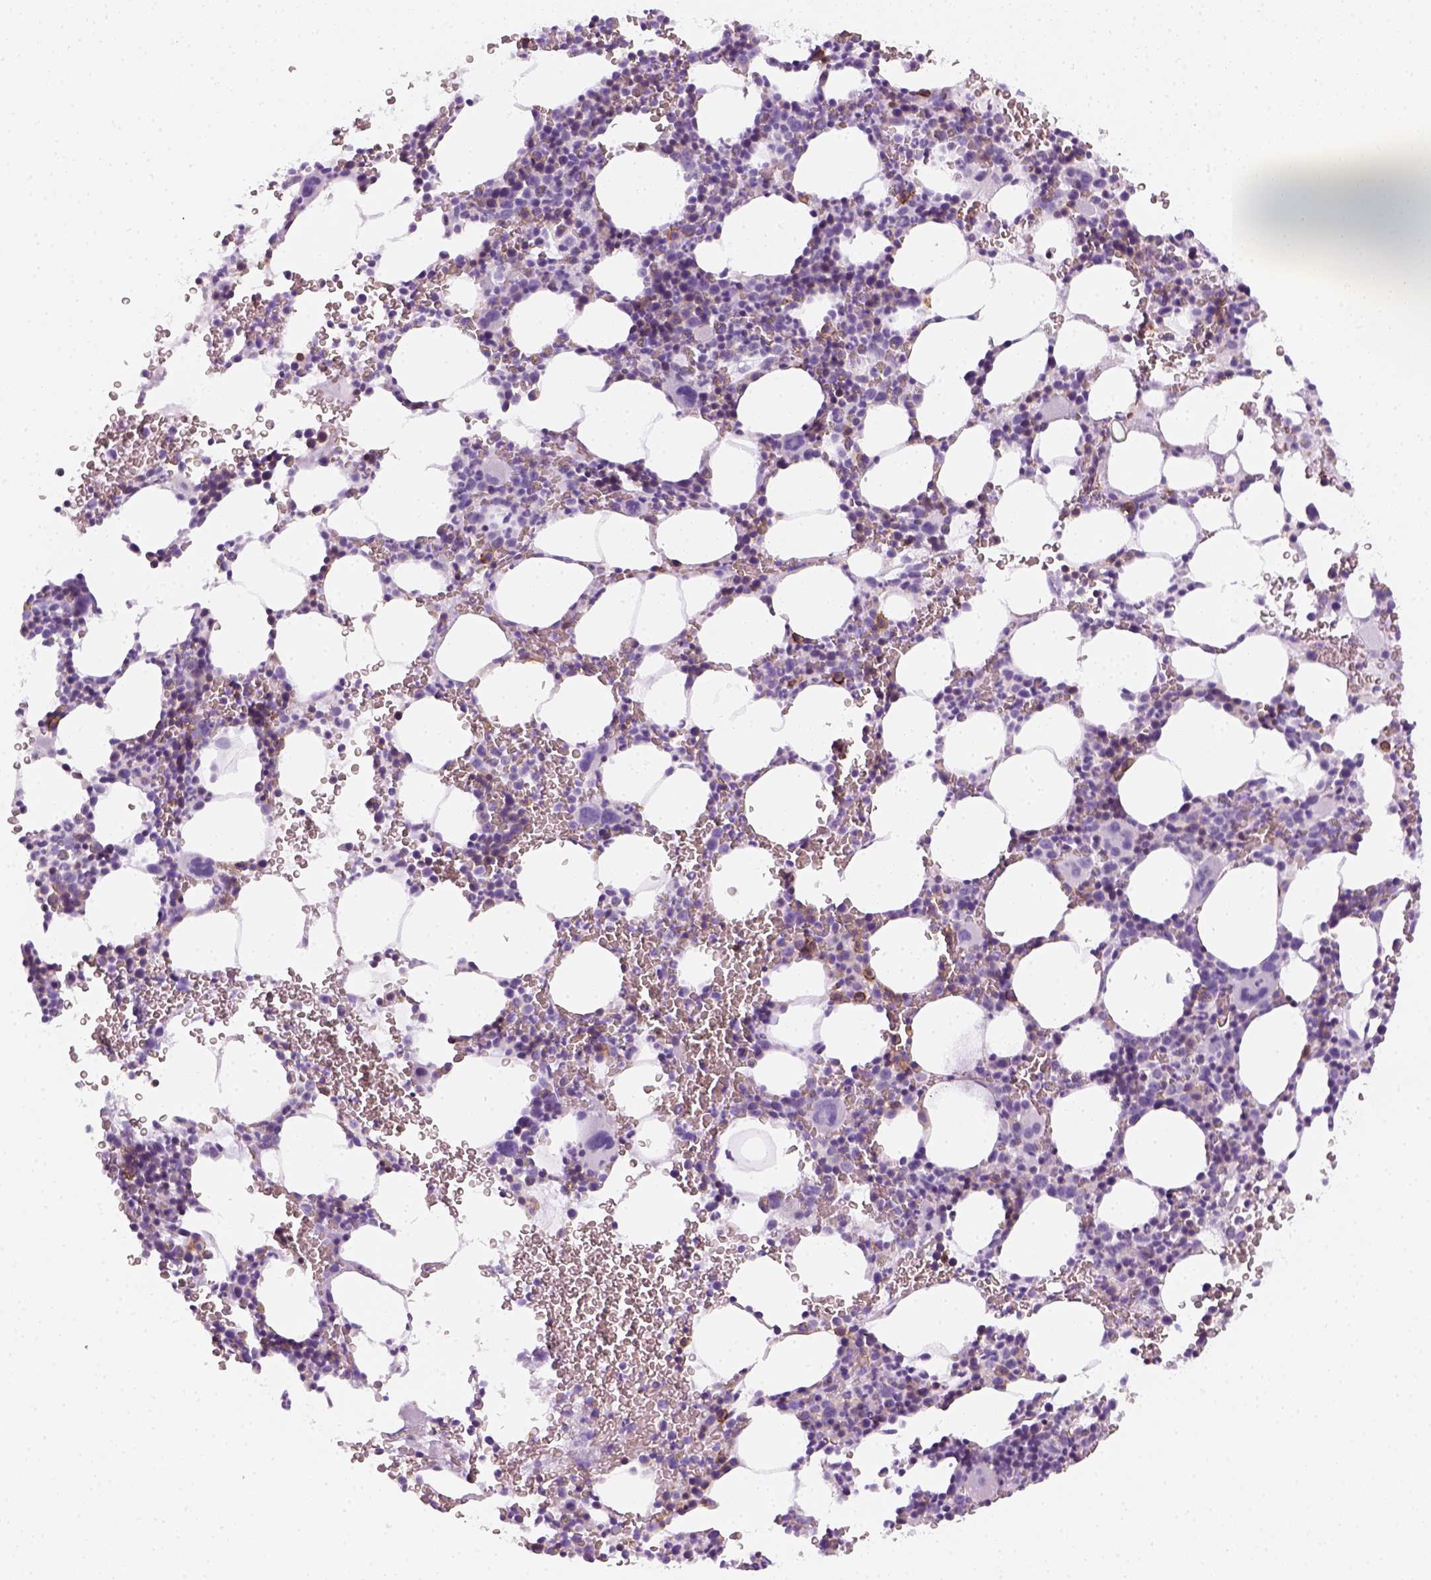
{"staining": {"intensity": "negative", "quantity": "none", "location": "none"}, "tissue": "bone marrow", "cell_type": "Hematopoietic cells", "image_type": "normal", "snomed": [{"axis": "morphology", "description": "Normal tissue, NOS"}, {"axis": "topography", "description": "Bone marrow"}], "caption": "Immunohistochemistry (IHC) micrograph of normal bone marrow: bone marrow stained with DAB (3,3'-diaminobenzidine) reveals no significant protein expression in hematopoietic cells. (Stains: DAB (3,3'-diaminobenzidine) immunohistochemistry with hematoxylin counter stain, Microscopy: brightfield microscopy at high magnification).", "gene": "AQP3", "patient": {"sex": "male", "age": 82}}